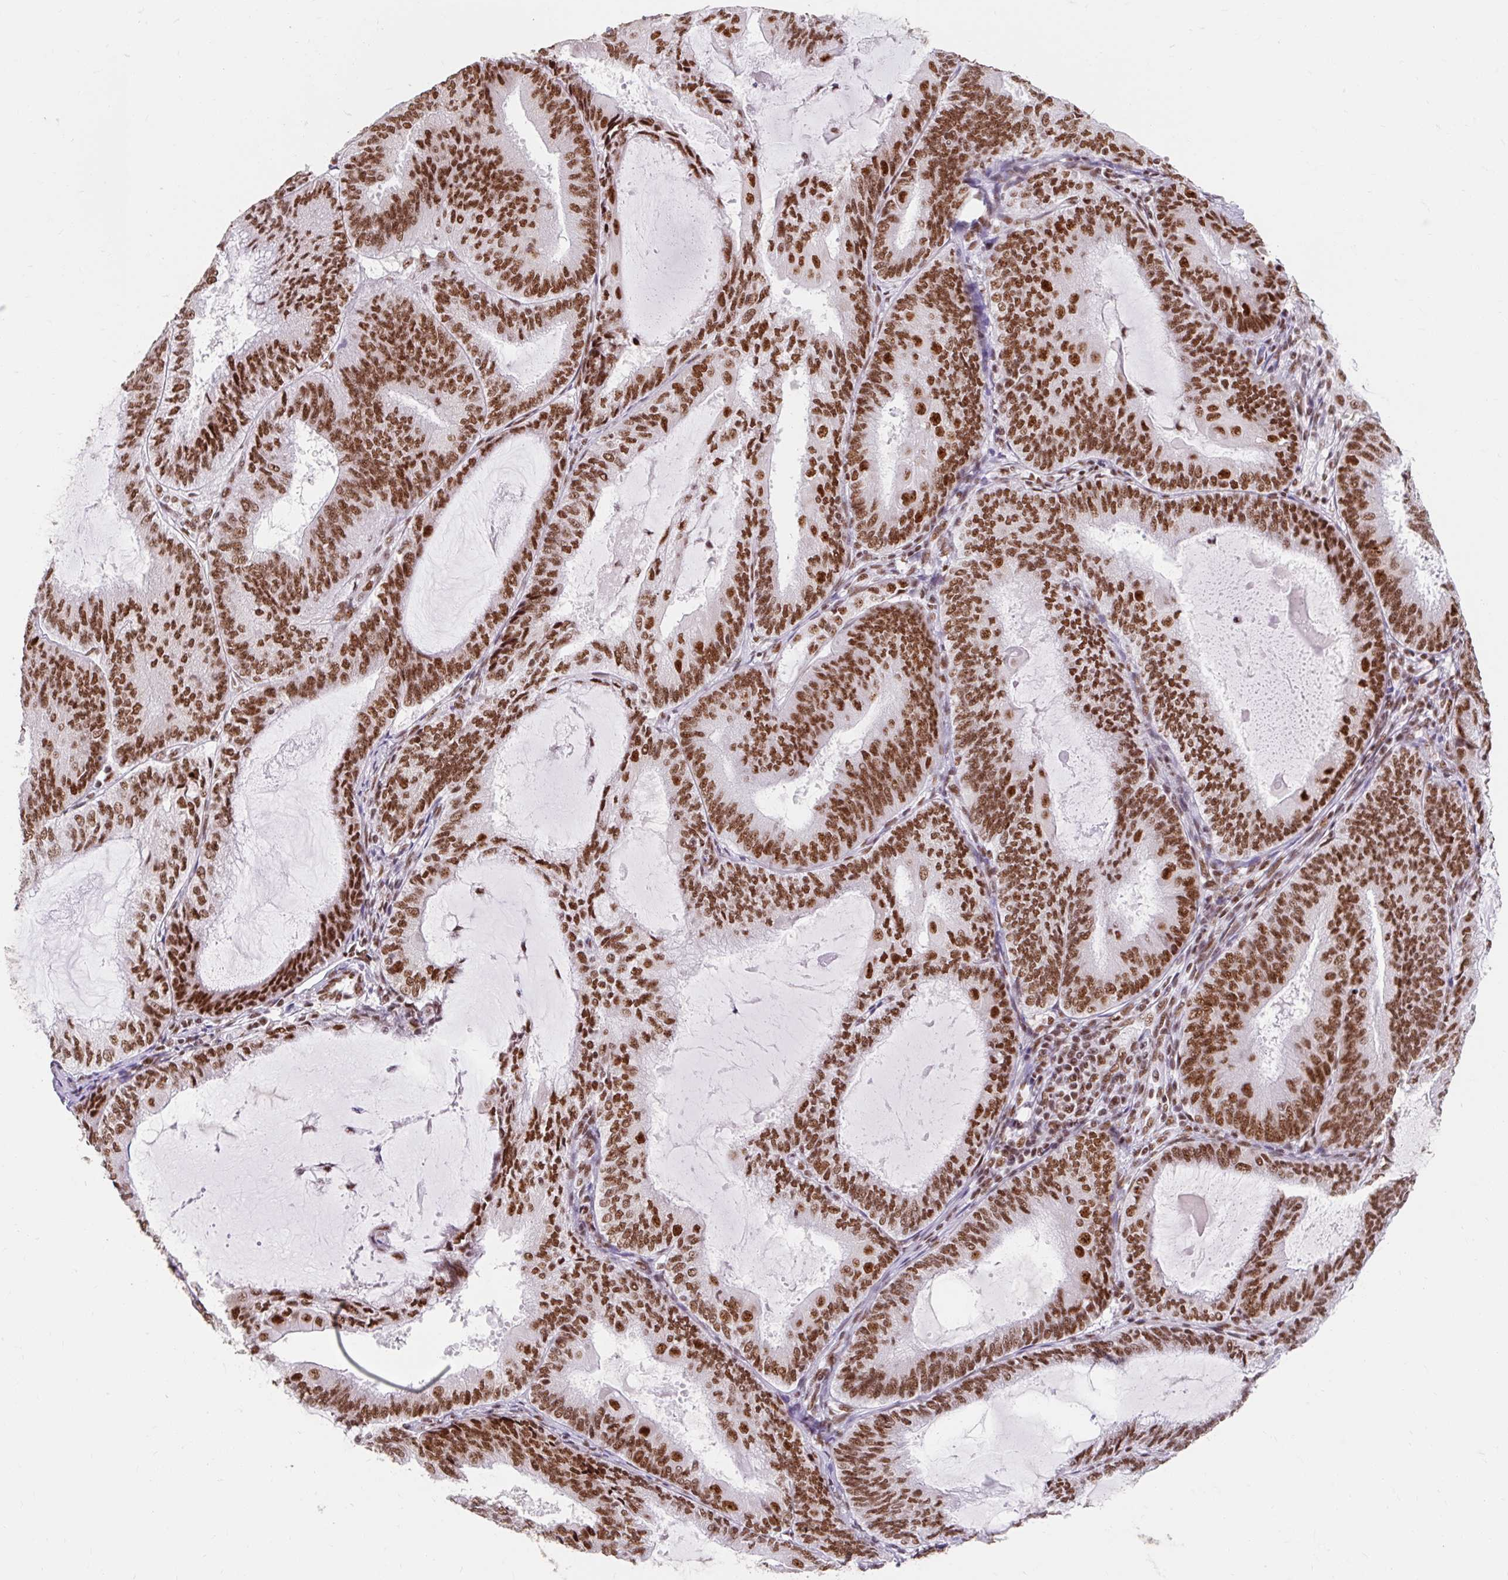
{"staining": {"intensity": "strong", "quantity": ">75%", "location": "nuclear"}, "tissue": "endometrial cancer", "cell_type": "Tumor cells", "image_type": "cancer", "snomed": [{"axis": "morphology", "description": "Adenocarcinoma, NOS"}, {"axis": "topography", "description": "Endometrium"}], "caption": "Immunohistochemistry (IHC) (DAB) staining of human adenocarcinoma (endometrial) reveals strong nuclear protein staining in approximately >75% of tumor cells.", "gene": "SRSF10", "patient": {"sex": "female", "age": 81}}